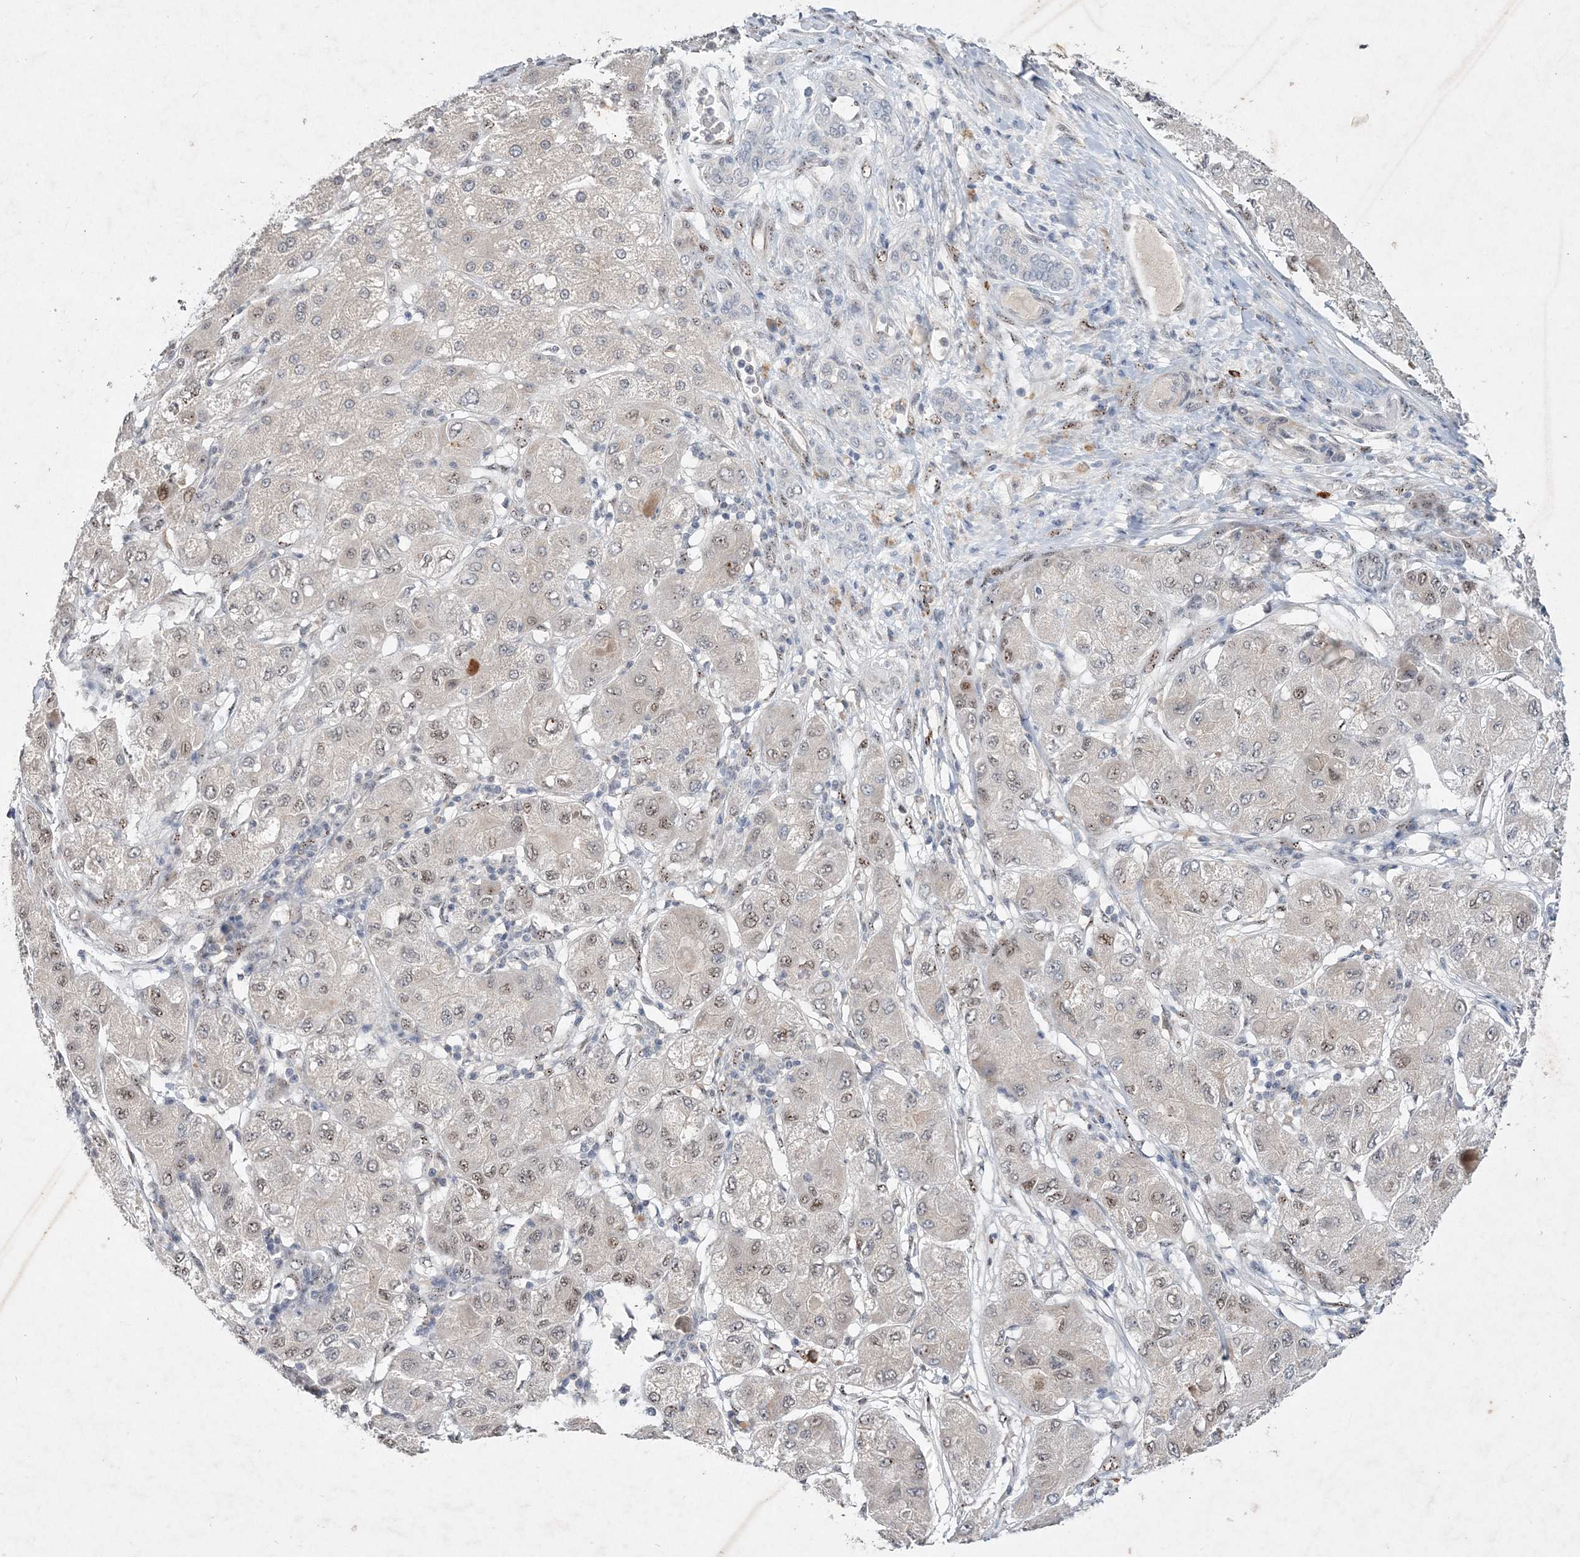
{"staining": {"intensity": "weak", "quantity": "<25%", "location": "nuclear"}, "tissue": "liver cancer", "cell_type": "Tumor cells", "image_type": "cancer", "snomed": [{"axis": "morphology", "description": "Carcinoma, Hepatocellular, NOS"}, {"axis": "topography", "description": "Liver"}], "caption": "IHC of human liver hepatocellular carcinoma exhibits no staining in tumor cells.", "gene": "GIN1", "patient": {"sex": "male", "age": 80}}